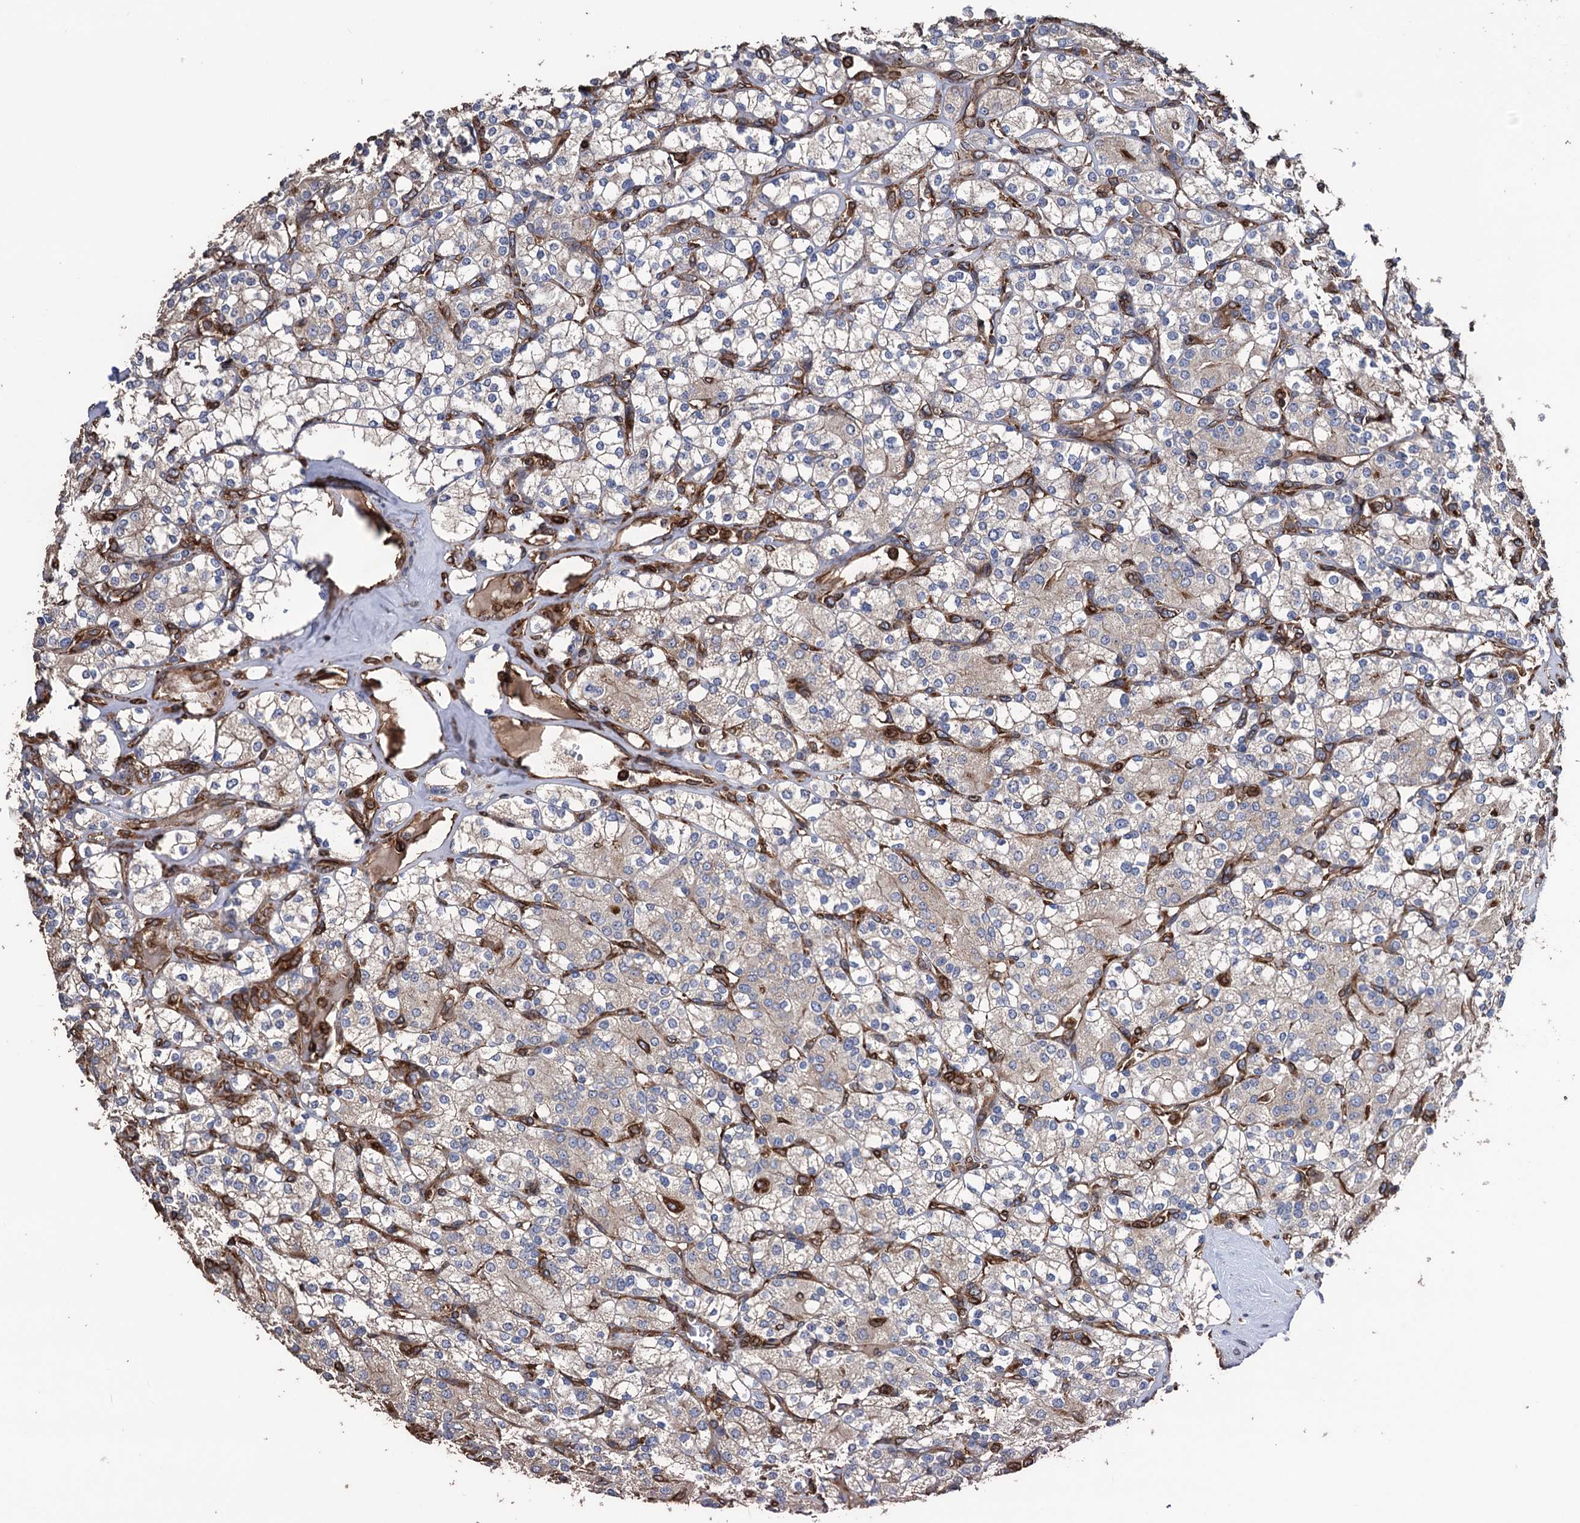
{"staining": {"intensity": "weak", "quantity": "<25%", "location": "cytoplasmic/membranous"}, "tissue": "renal cancer", "cell_type": "Tumor cells", "image_type": "cancer", "snomed": [{"axis": "morphology", "description": "Adenocarcinoma, NOS"}, {"axis": "topography", "description": "Kidney"}], "caption": "Tumor cells show no significant positivity in renal cancer (adenocarcinoma).", "gene": "STING1", "patient": {"sex": "male", "age": 77}}